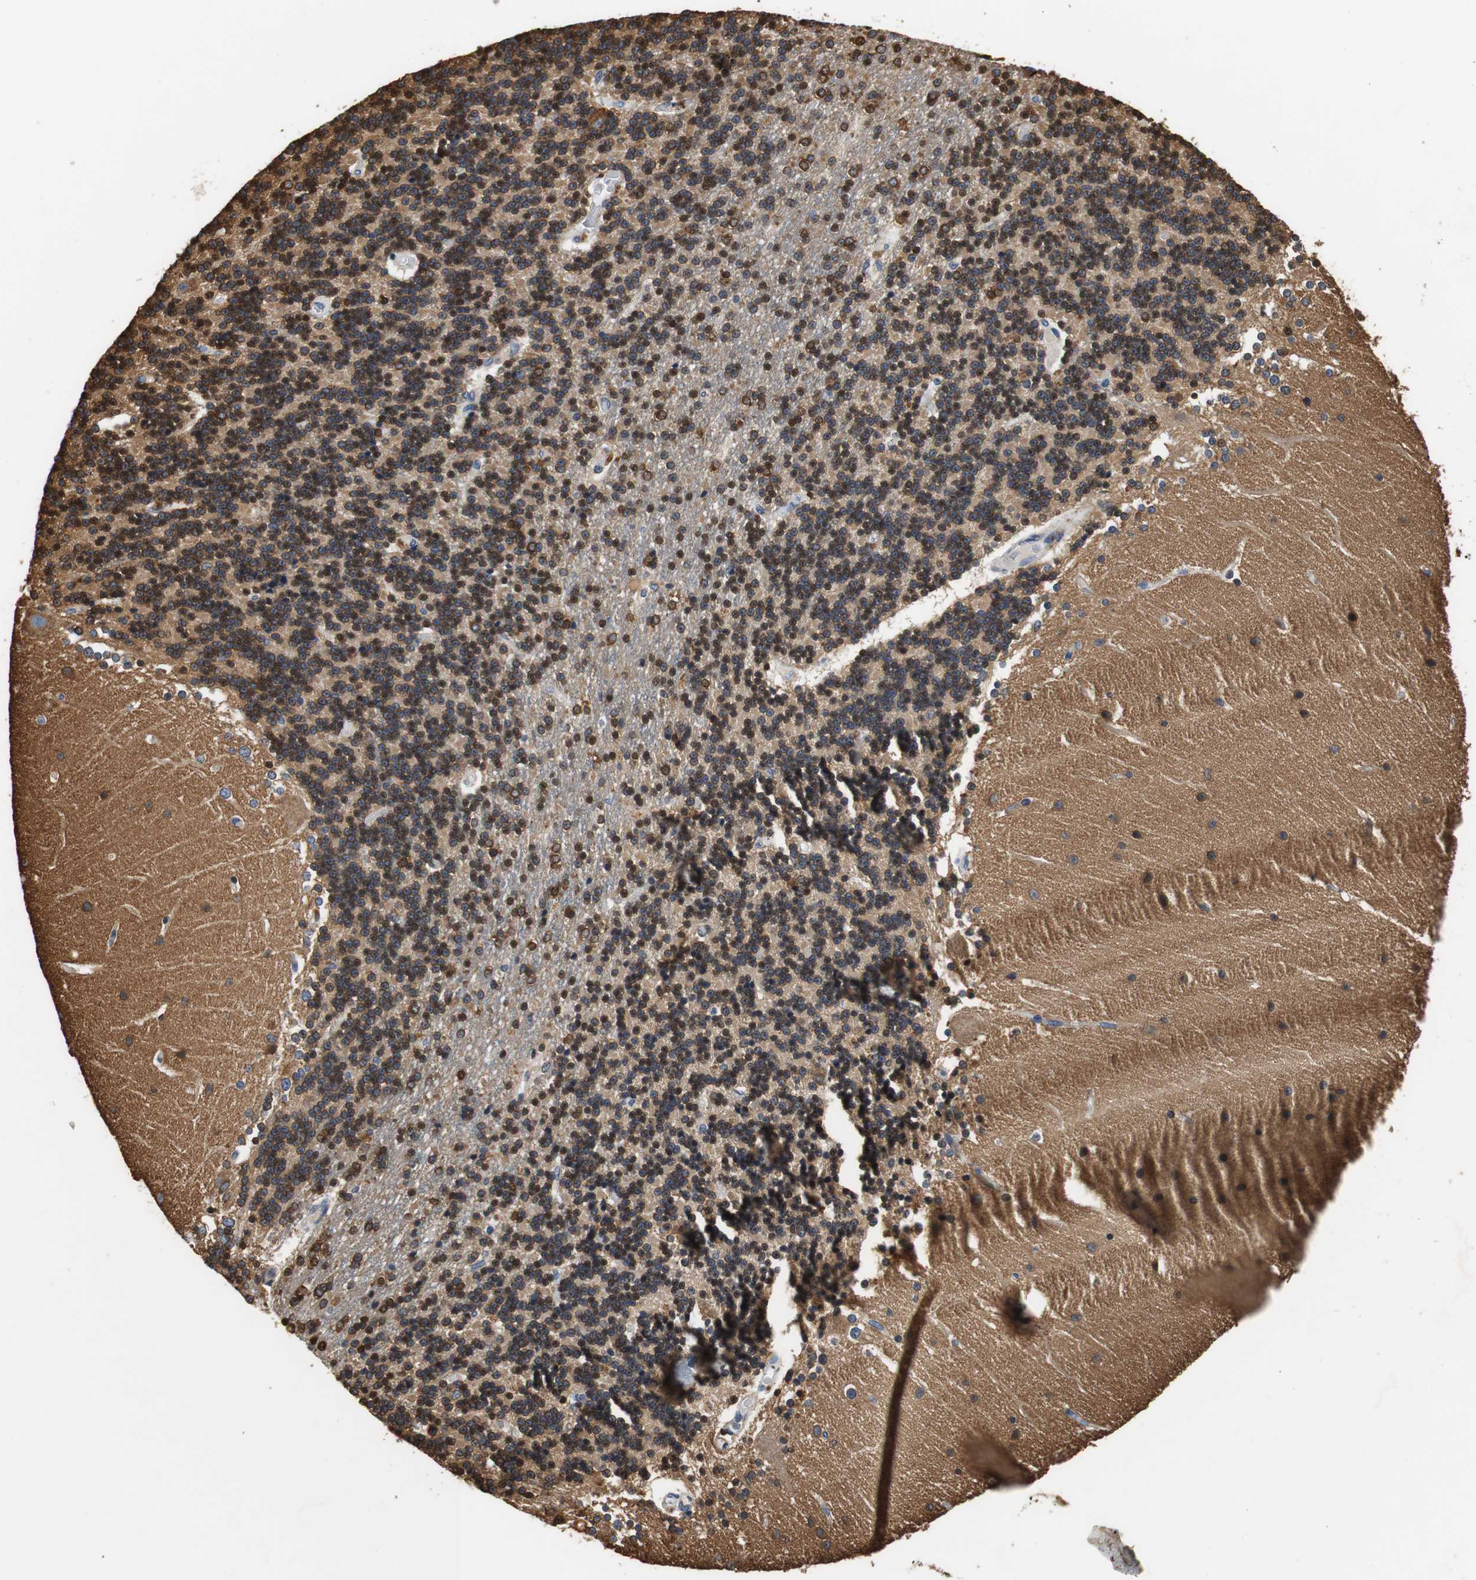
{"staining": {"intensity": "strong", "quantity": ">75%", "location": "cytoplasmic/membranous"}, "tissue": "cerebellum", "cell_type": "Cells in granular layer", "image_type": "normal", "snomed": [{"axis": "morphology", "description": "Normal tissue, NOS"}, {"axis": "topography", "description": "Cerebellum"}], "caption": "Protein expression analysis of benign human cerebellum reveals strong cytoplasmic/membranous staining in approximately >75% of cells in granular layer.", "gene": "GSTK1", "patient": {"sex": "female", "age": 54}}